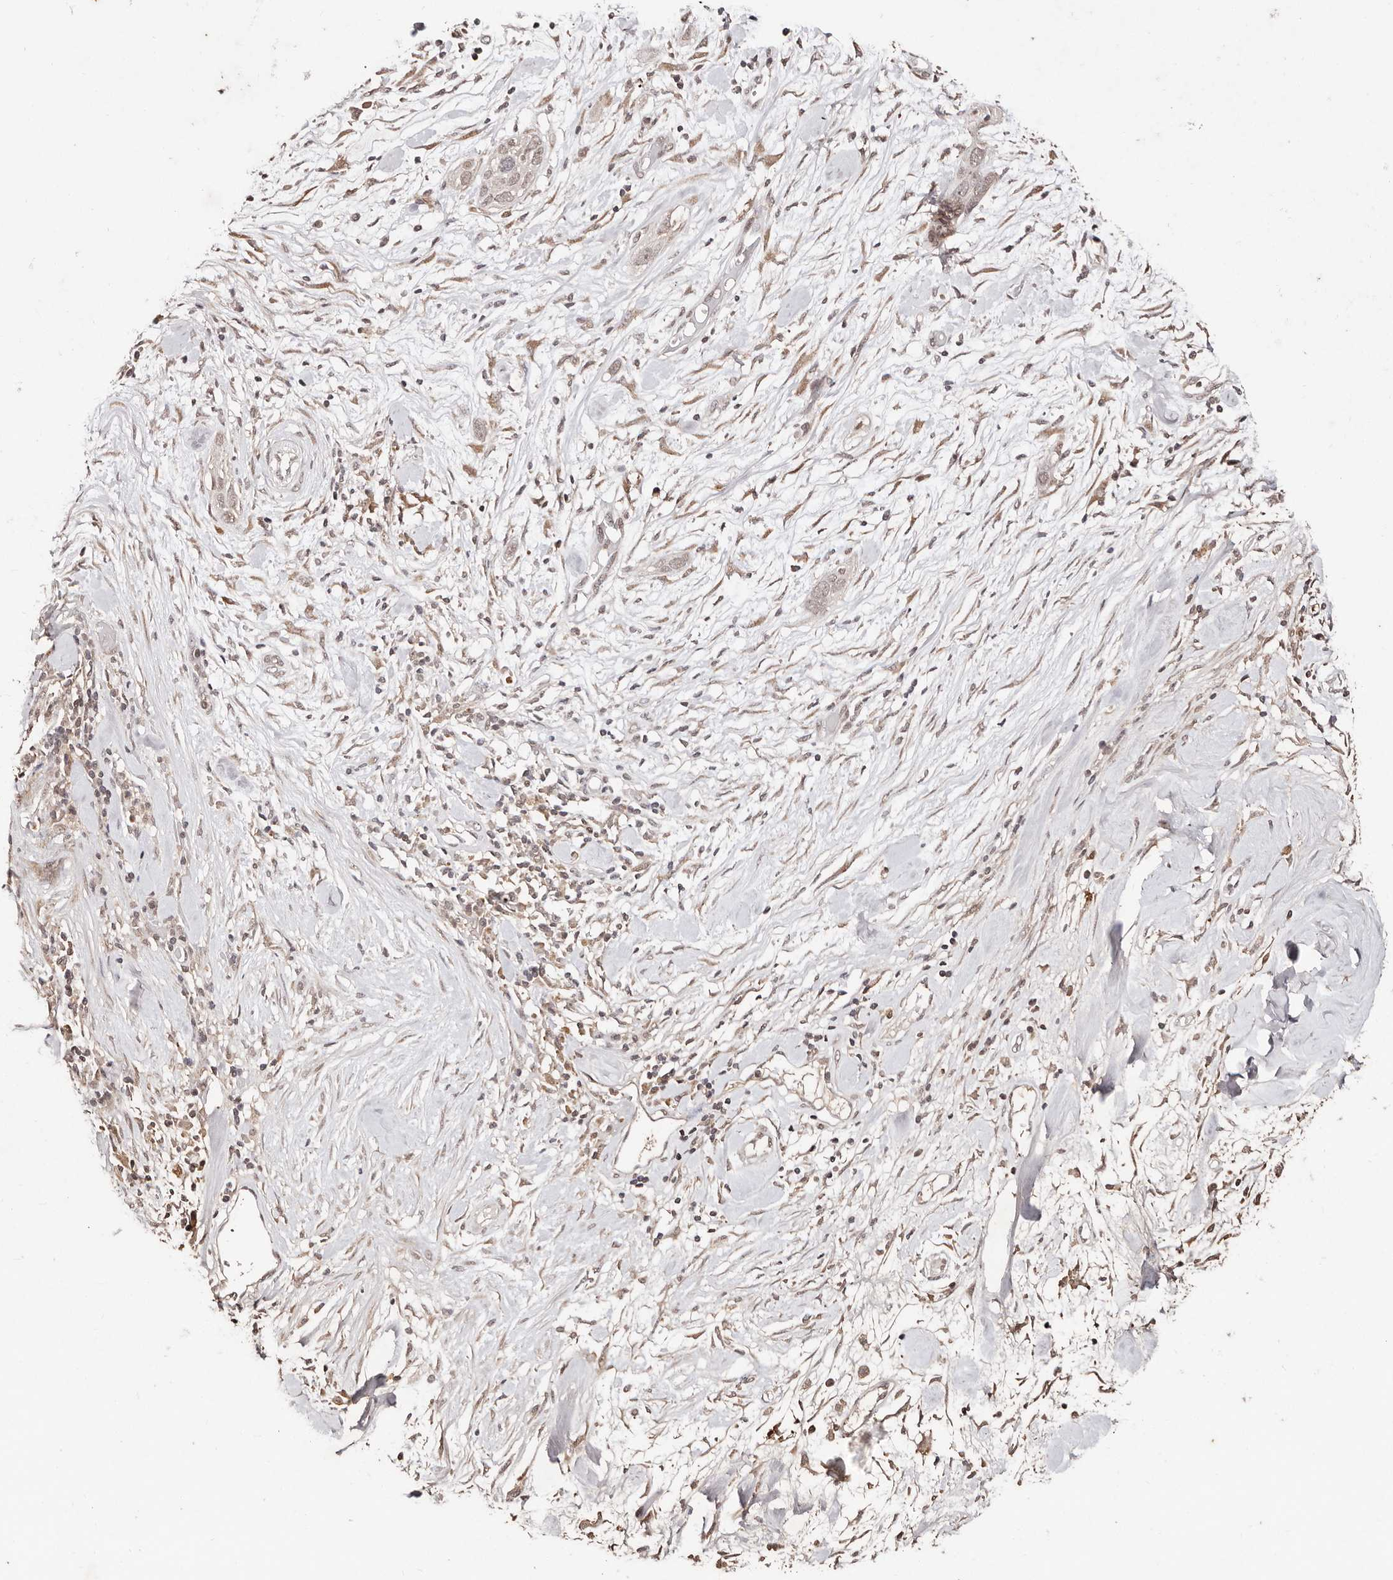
{"staining": {"intensity": "weak", "quantity": "<25%", "location": "nuclear"}, "tissue": "pancreatic cancer", "cell_type": "Tumor cells", "image_type": "cancer", "snomed": [{"axis": "morphology", "description": "Adenocarcinoma, NOS"}, {"axis": "topography", "description": "Pancreas"}], "caption": "Pancreatic cancer (adenocarcinoma) stained for a protein using IHC exhibits no staining tumor cells.", "gene": "BICRAL", "patient": {"sex": "female", "age": 60}}